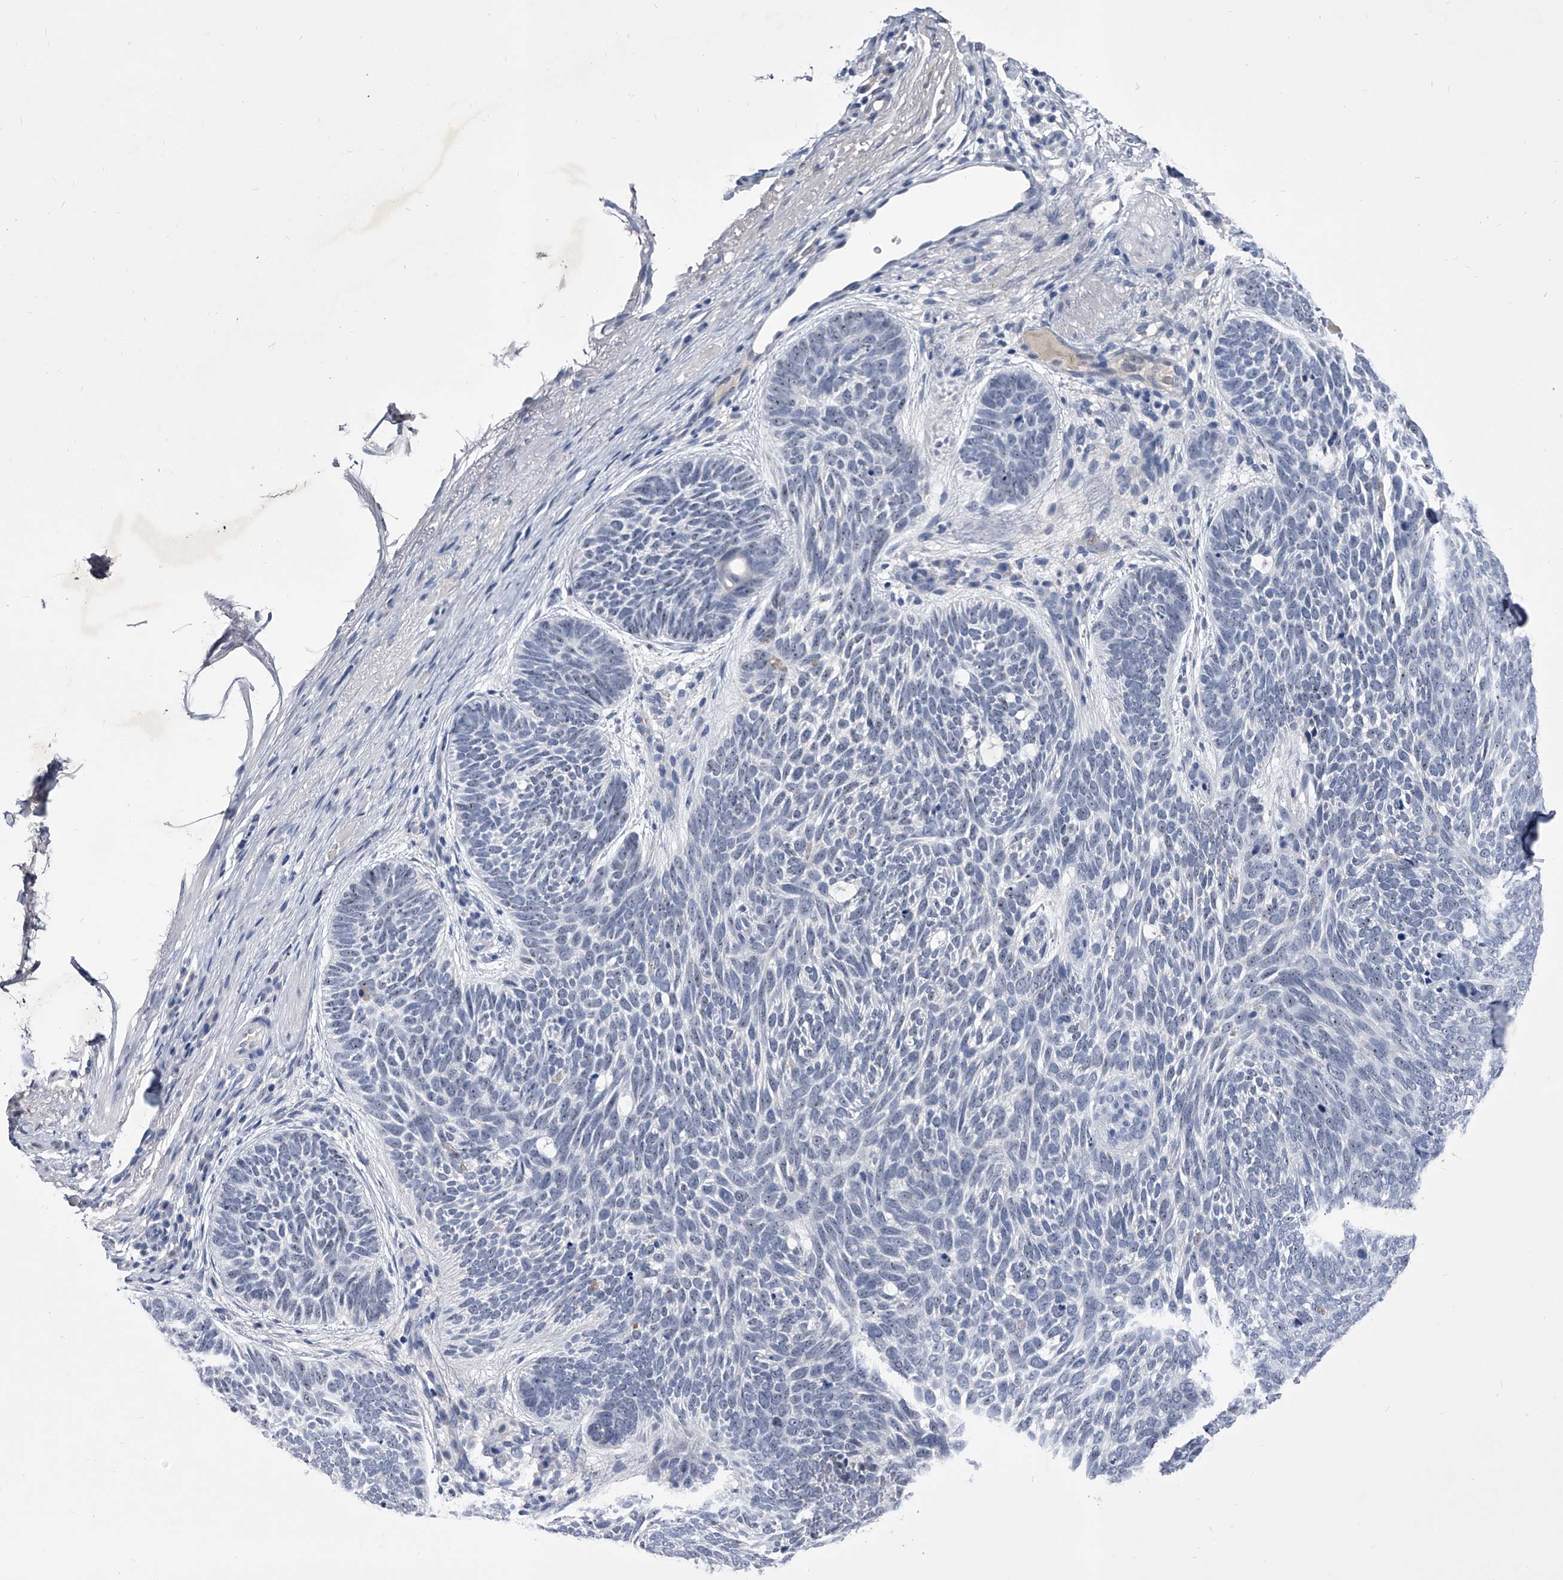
{"staining": {"intensity": "negative", "quantity": "none", "location": "none"}, "tissue": "skin cancer", "cell_type": "Tumor cells", "image_type": "cancer", "snomed": [{"axis": "morphology", "description": "Basal cell carcinoma"}, {"axis": "topography", "description": "Skin"}], "caption": "This photomicrograph is of skin cancer (basal cell carcinoma) stained with IHC to label a protein in brown with the nuclei are counter-stained blue. There is no staining in tumor cells.", "gene": "CRISP2", "patient": {"sex": "female", "age": 85}}